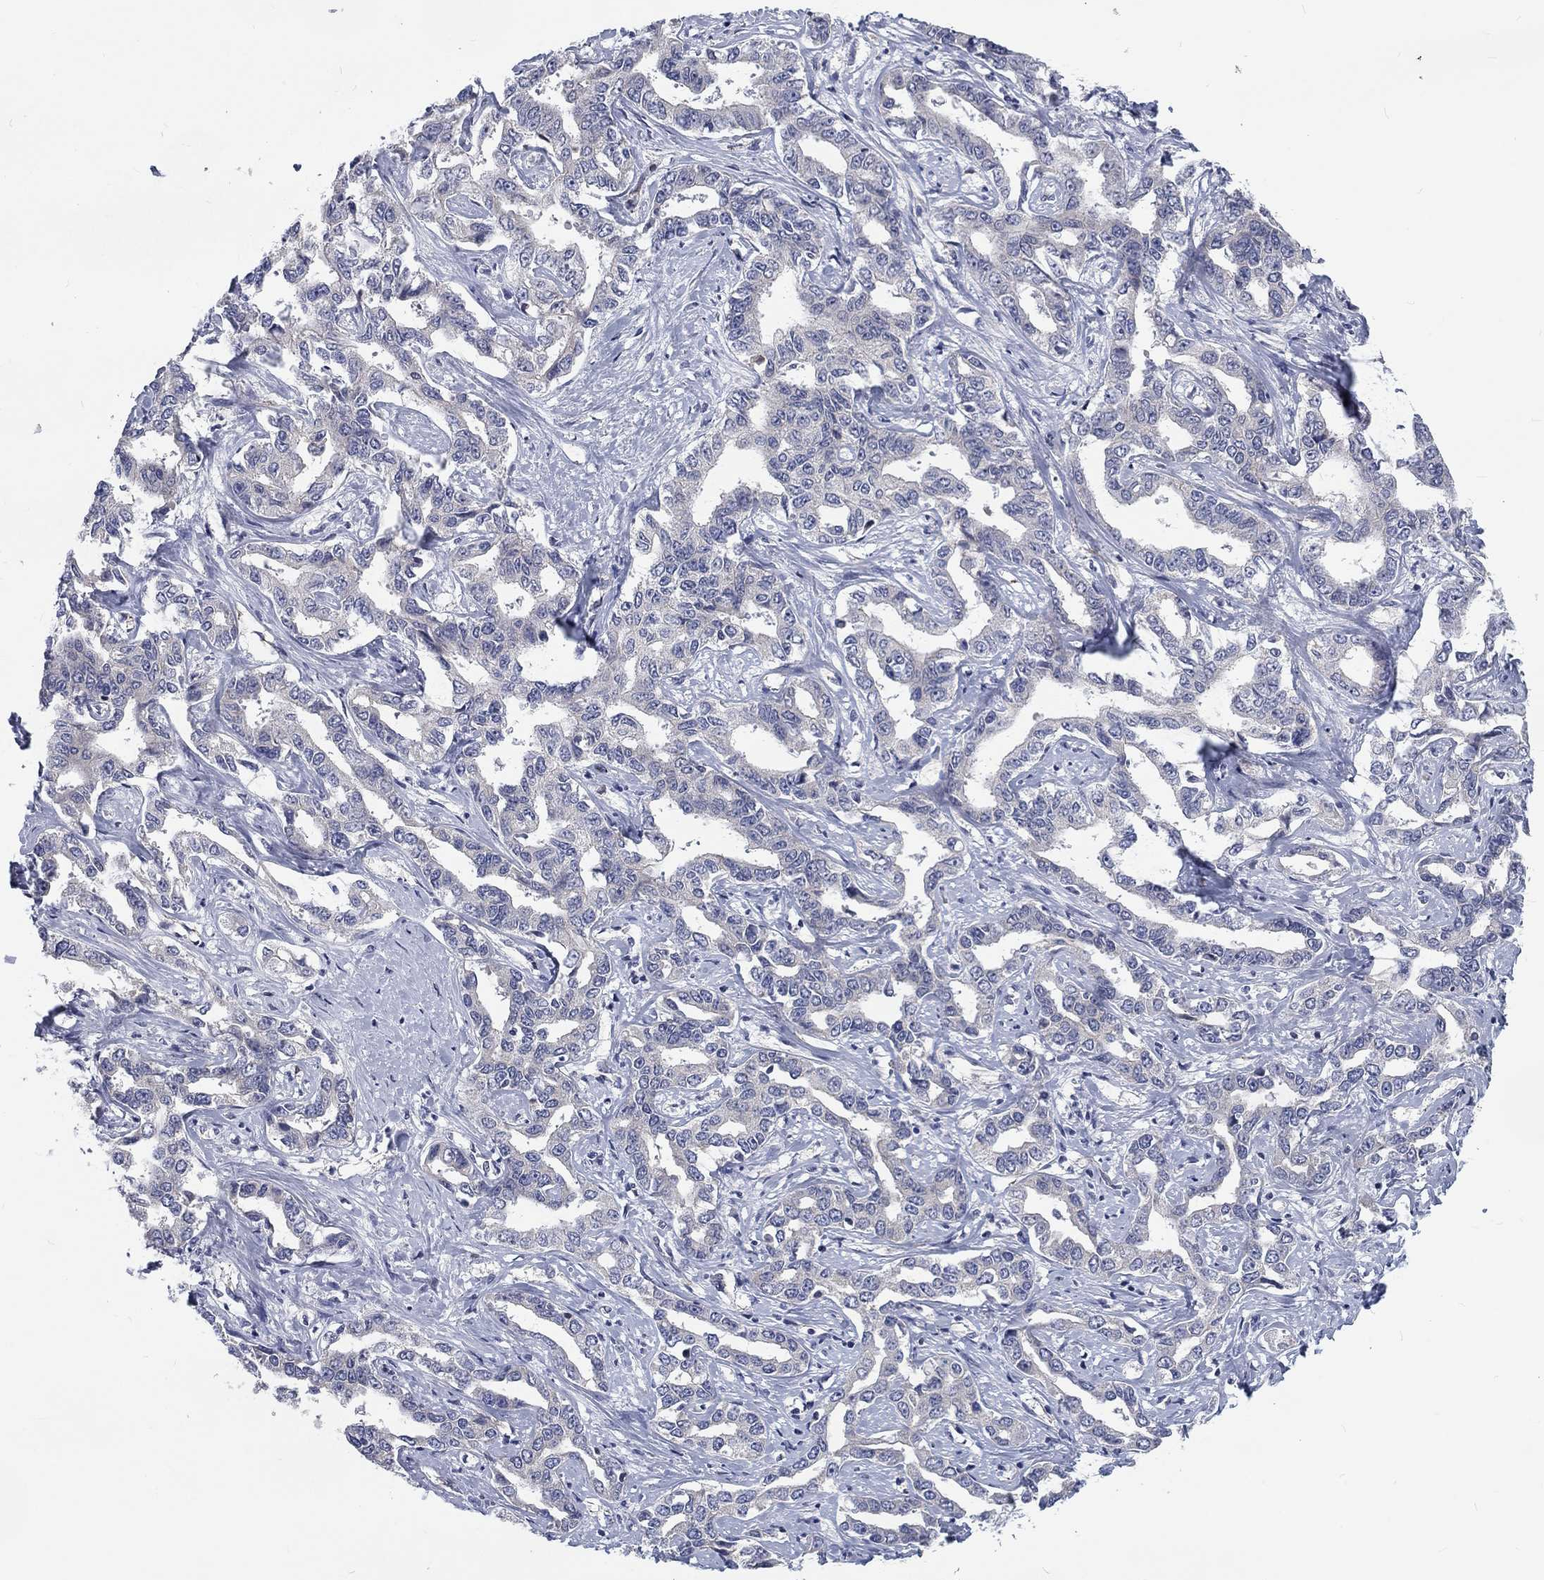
{"staining": {"intensity": "negative", "quantity": "none", "location": "none"}, "tissue": "liver cancer", "cell_type": "Tumor cells", "image_type": "cancer", "snomed": [{"axis": "morphology", "description": "Cholangiocarcinoma"}, {"axis": "topography", "description": "Liver"}], "caption": "This is a image of immunohistochemistry (IHC) staining of liver cholangiocarcinoma, which shows no staining in tumor cells.", "gene": "PHKA1", "patient": {"sex": "male", "age": 59}}